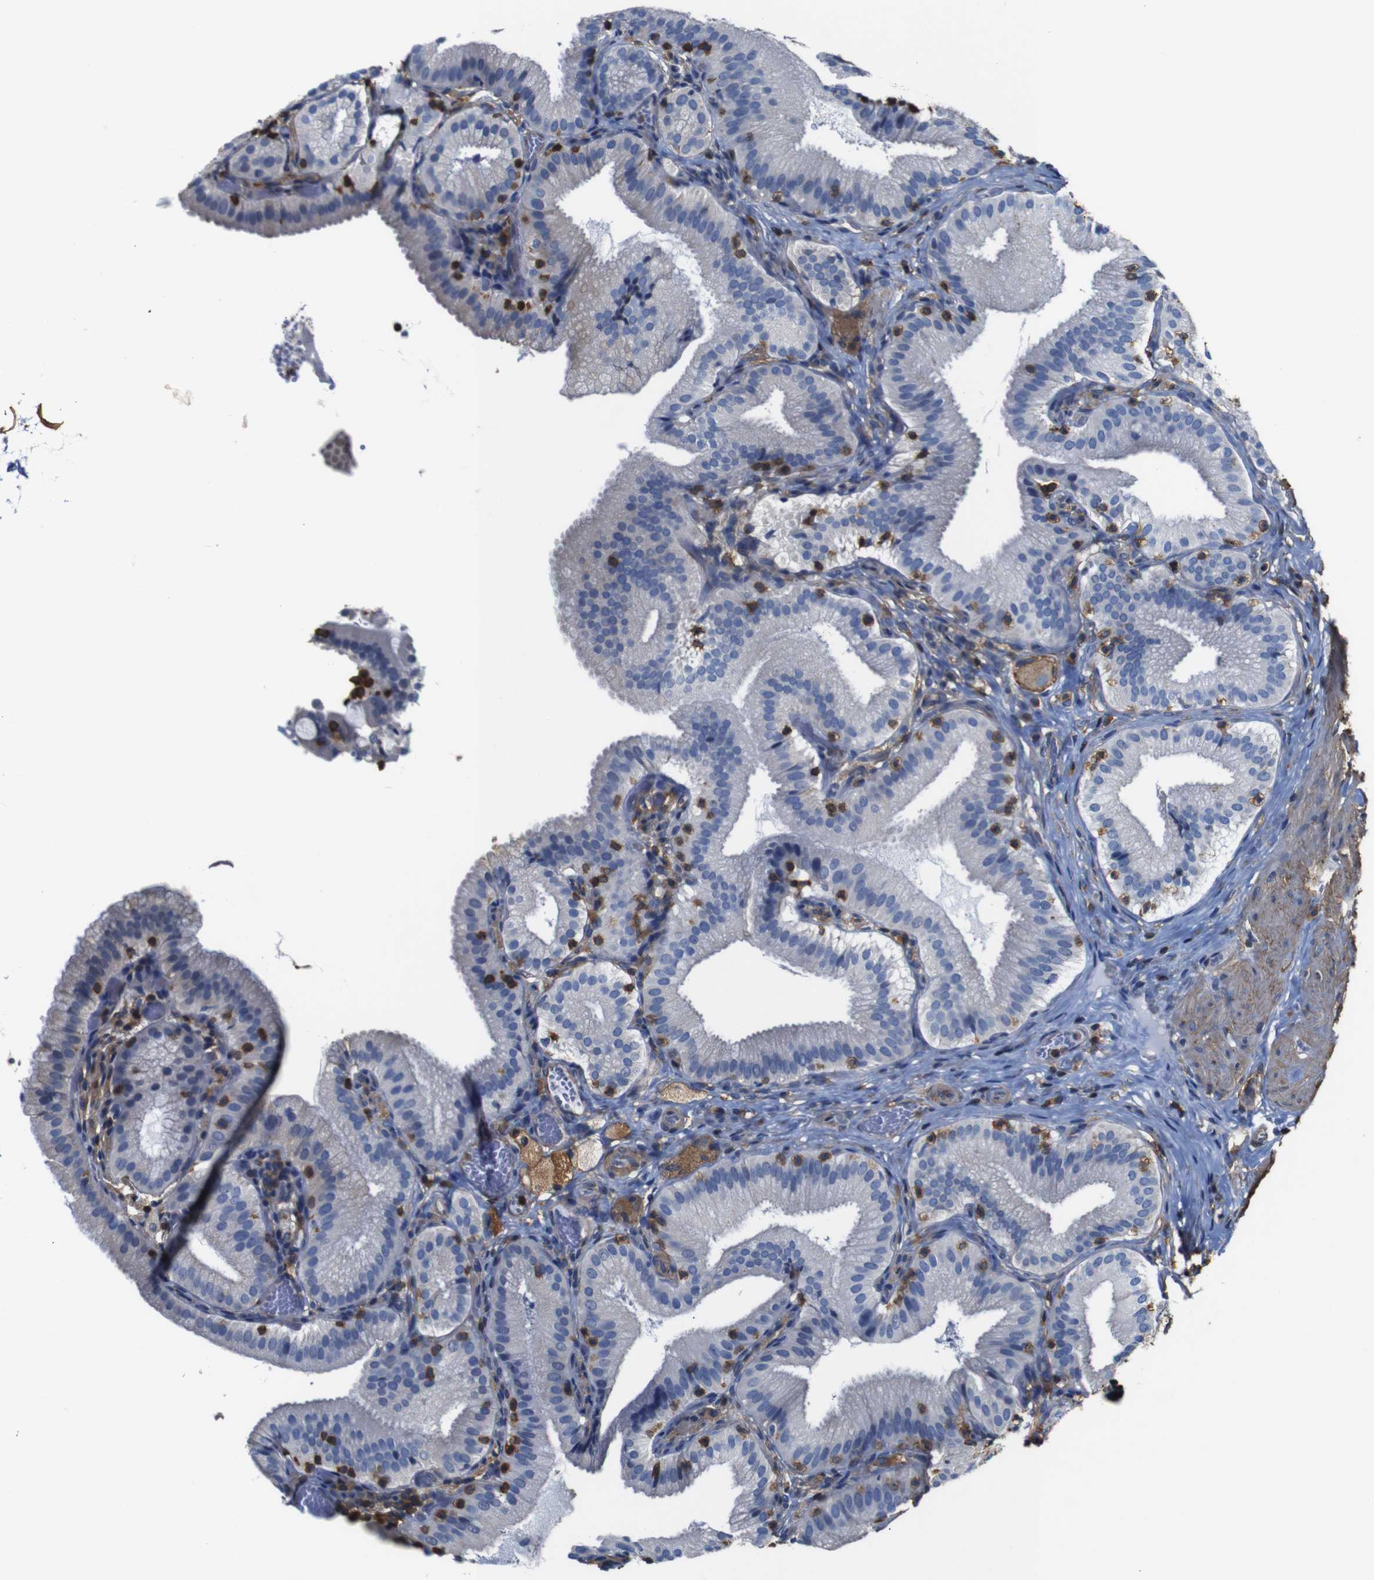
{"staining": {"intensity": "negative", "quantity": "none", "location": "none"}, "tissue": "gallbladder", "cell_type": "Glandular cells", "image_type": "normal", "snomed": [{"axis": "morphology", "description": "Normal tissue, NOS"}, {"axis": "topography", "description": "Gallbladder"}], "caption": "Benign gallbladder was stained to show a protein in brown. There is no significant positivity in glandular cells. Nuclei are stained in blue.", "gene": "PI4KA", "patient": {"sex": "male", "age": 54}}